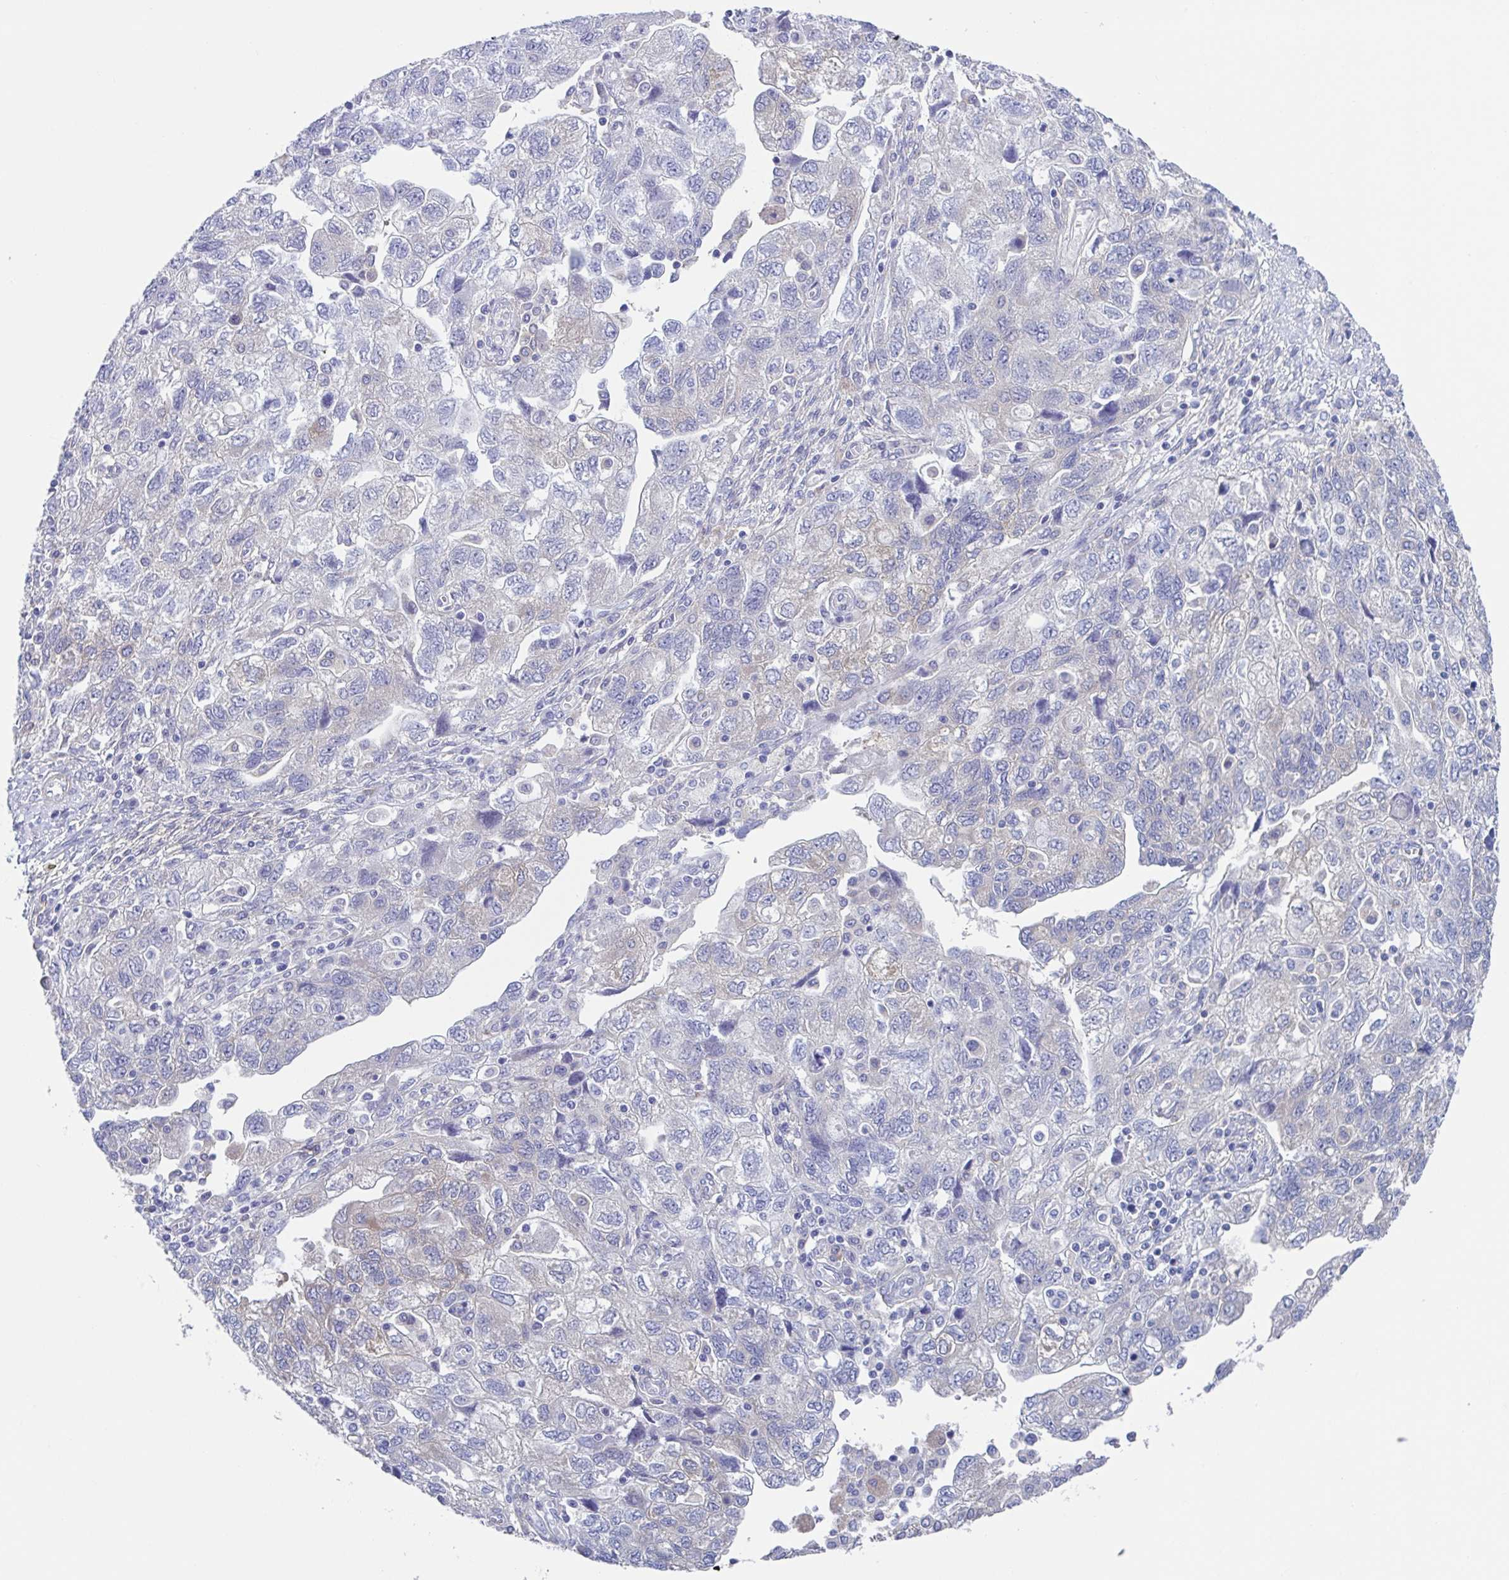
{"staining": {"intensity": "negative", "quantity": "none", "location": "none"}, "tissue": "ovarian cancer", "cell_type": "Tumor cells", "image_type": "cancer", "snomed": [{"axis": "morphology", "description": "Carcinoma, NOS"}, {"axis": "morphology", "description": "Cystadenocarcinoma, serous, NOS"}, {"axis": "topography", "description": "Ovary"}], "caption": "Protein analysis of serous cystadenocarcinoma (ovarian) shows no significant expression in tumor cells.", "gene": "LPIN3", "patient": {"sex": "female", "age": 69}}